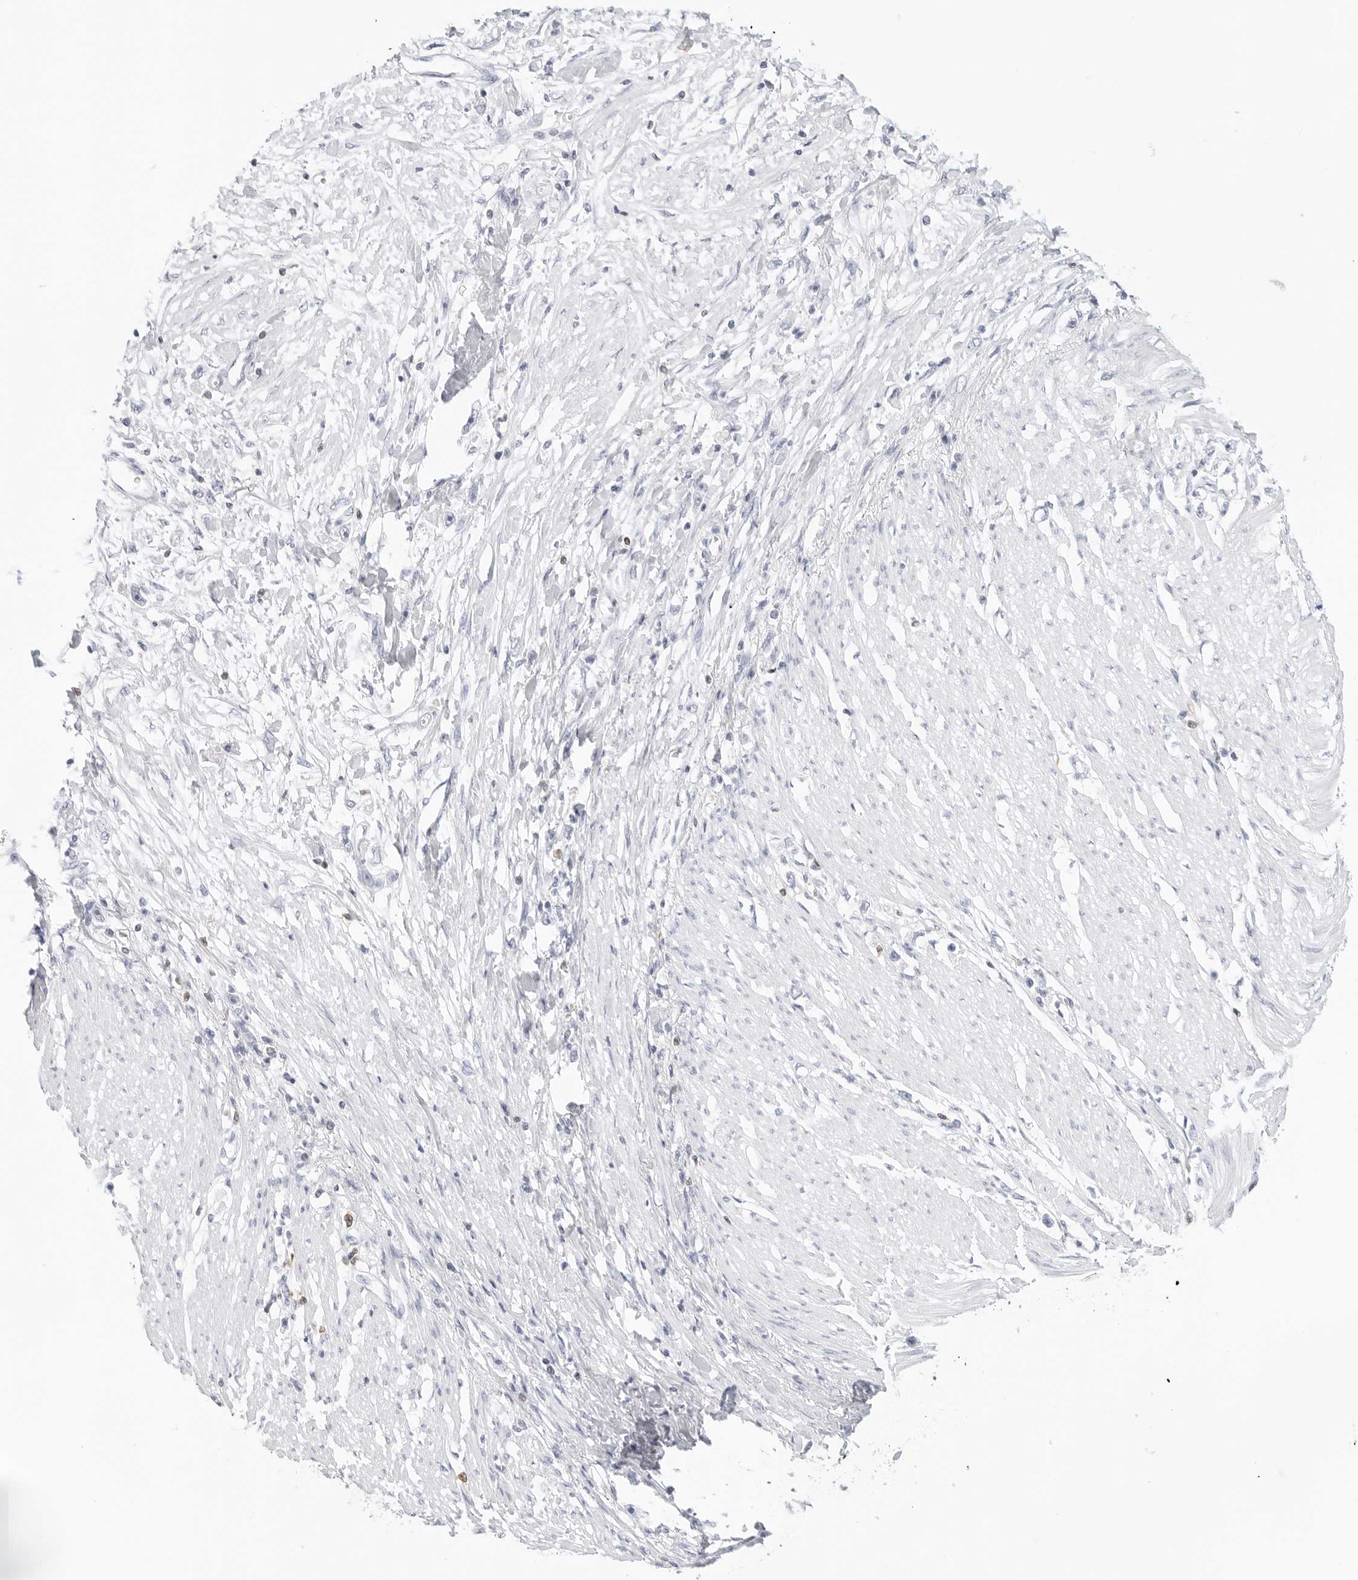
{"staining": {"intensity": "negative", "quantity": "none", "location": "none"}, "tissue": "stomach cancer", "cell_type": "Tumor cells", "image_type": "cancer", "snomed": [{"axis": "morphology", "description": "Adenocarcinoma, NOS"}, {"axis": "topography", "description": "Stomach"}], "caption": "A histopathology image of stomach cancer stained for a protein exhibits no brown staining in tumor cells.", "gene": "SLC9A3R1", "patient": {"sex": "female", "age": 59}}